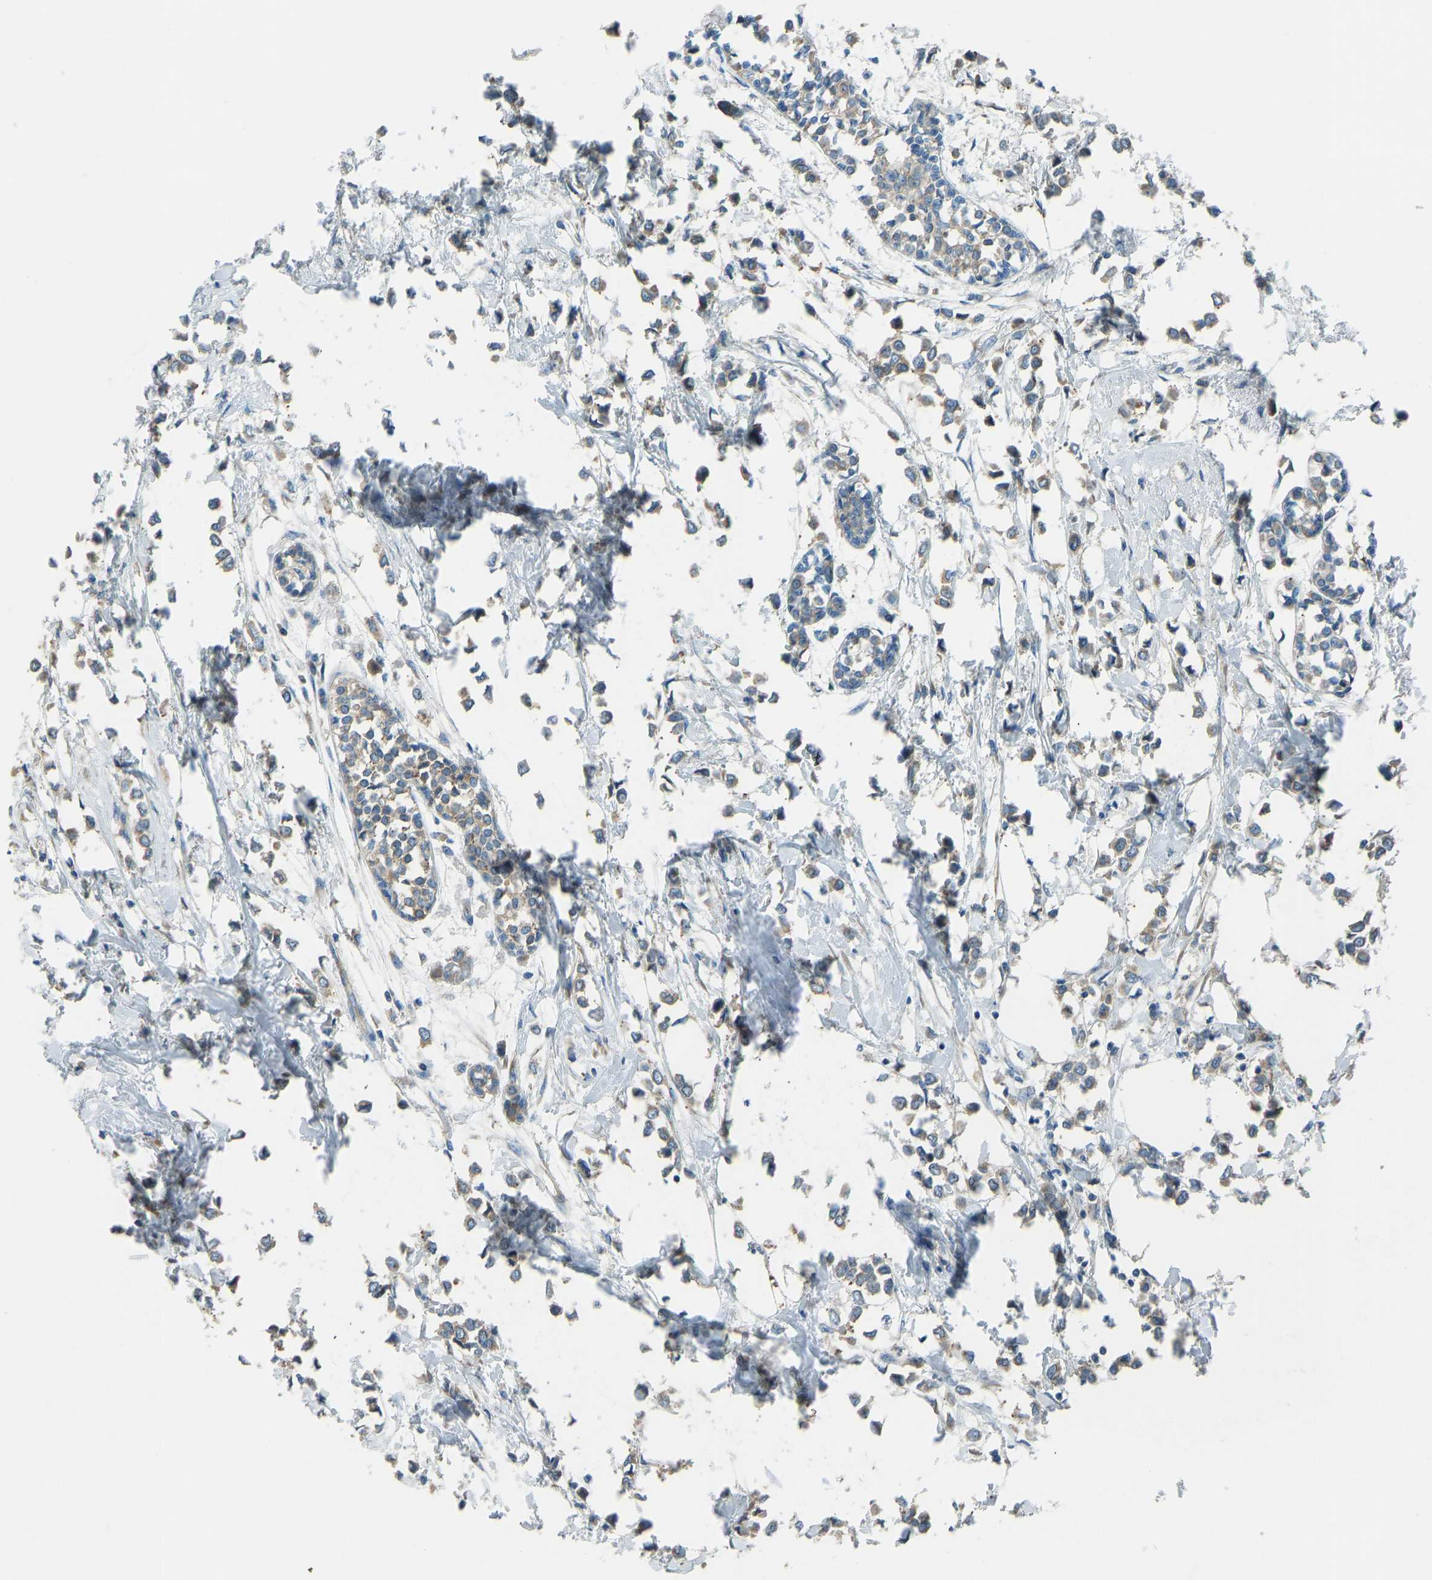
{"staining": {"intensity": "weak", "quantity": ">75%", "location": "cytoplasmic/membranous"}, "tissue": "breast cancer", "cell_type": "Tumor cells", "image_type": "cancer", "snomed": [{"axis": "morphology", "description": "Lobular carcinoma"}, {"axis": "topography", "description": "Breast"}], "caption": "A brown stain shows weak cytoplasmic/membranous staining of a protein in breast cancer tumor cells.", "gene": "STAU2", "patient": {"sex": "female", "age": 51}}